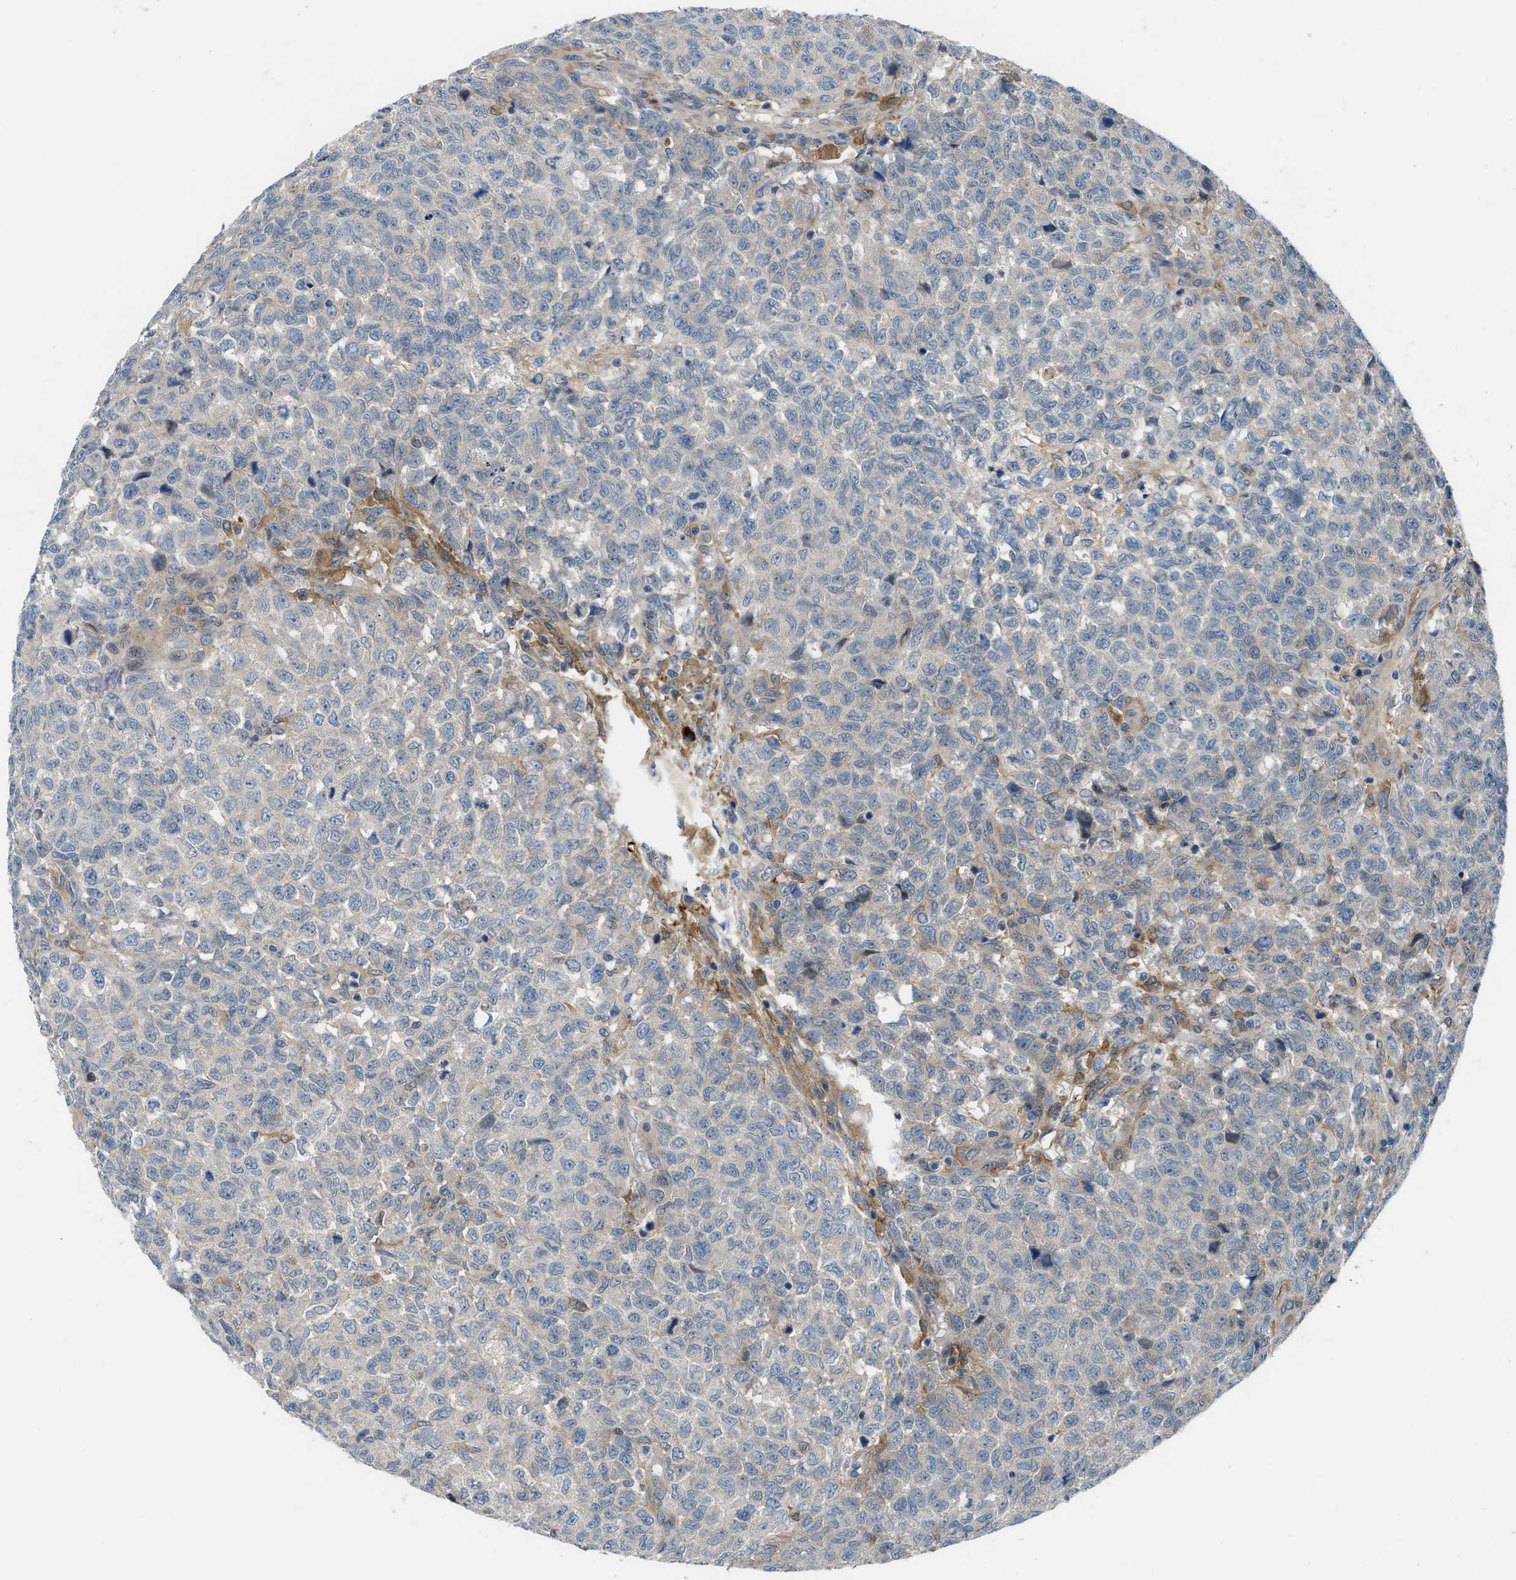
{"staining": {"intensity": "negative", "quantity": "none", "location": "none"}, "tissue": "testis cancer", "cell_type": "Tumor cells", "image_type": "cancer", "snomed": [{"axis": "morphology", "description": "Seminoma, NOS"}, {"axis": "topography", "description": "Testis"}], "caption": "IHC histopathology image of testis cancer (seminoma) stained for a protein (brown), which displays no staining in tumor cells.", "gene": "BAZ2B", "patient": {"sex": "male", "age": 59}}